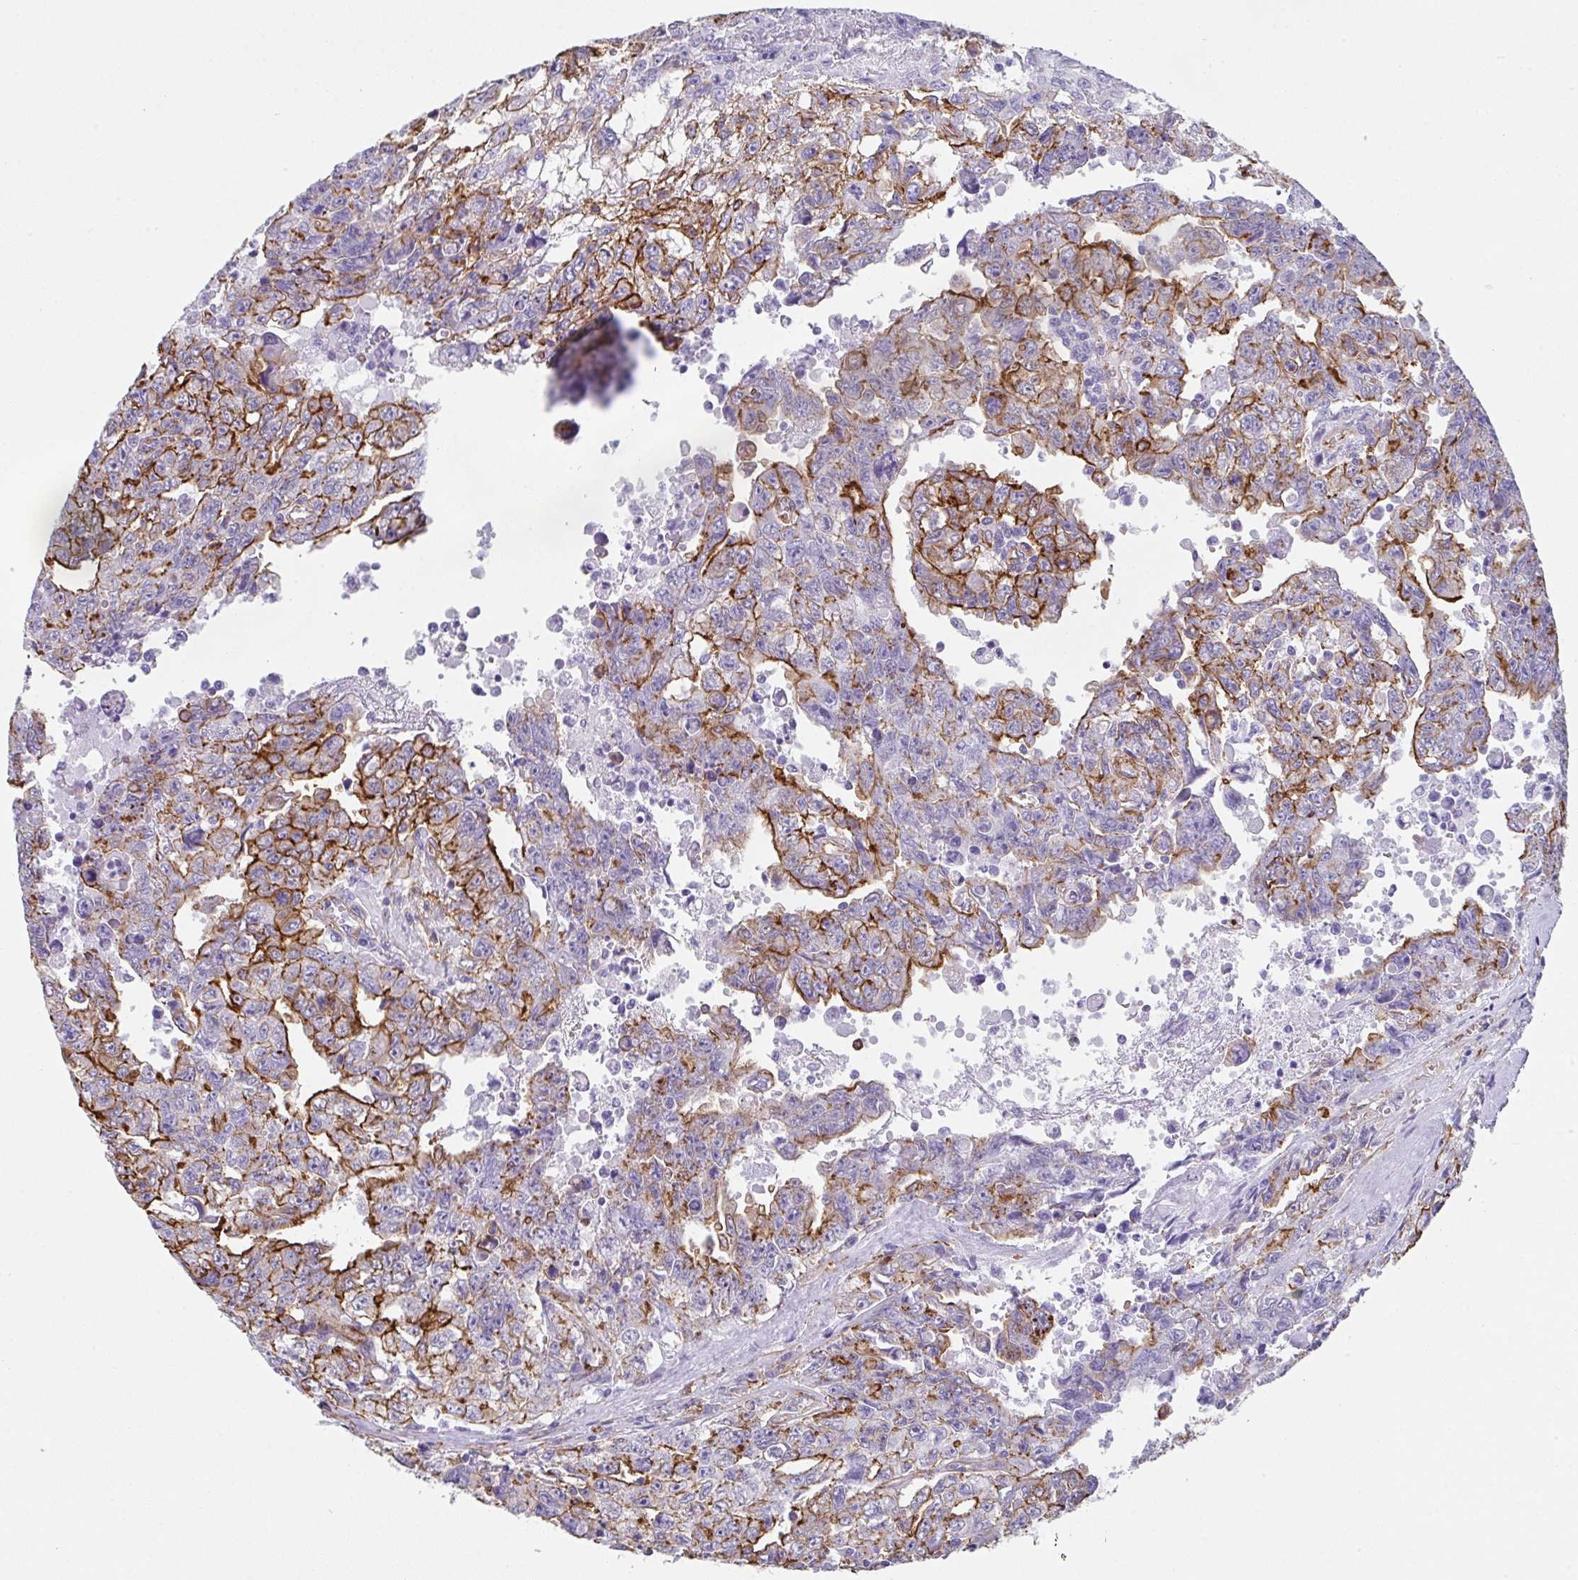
{"staining": {"intensity": "strong", "quantity": "25%-75%", "location": "cytoplasmic/membranous"}, "tissue": "testis cancer", "cell_type": "Tumor cells", "image_type": "cancer", "snomed": [{"axis": "morphology", "description": "Carcinoma, Embryonal, NOS"}, {"axis": "topography", "description": "Testis"}], "caption": "Testis cancer (embryonal carcinoma) stained with DAB immunohistochemistry shows high levels of strong cytoplasmic/membranous expression in approximately 25%-75% of tumor cells. Using DAB (brown) and hematoxylin (blue) stains, captured at high magnification using brightfield microscopy.", "gene": "DBN1", "patient": {"sex": "male", "age": 24}}